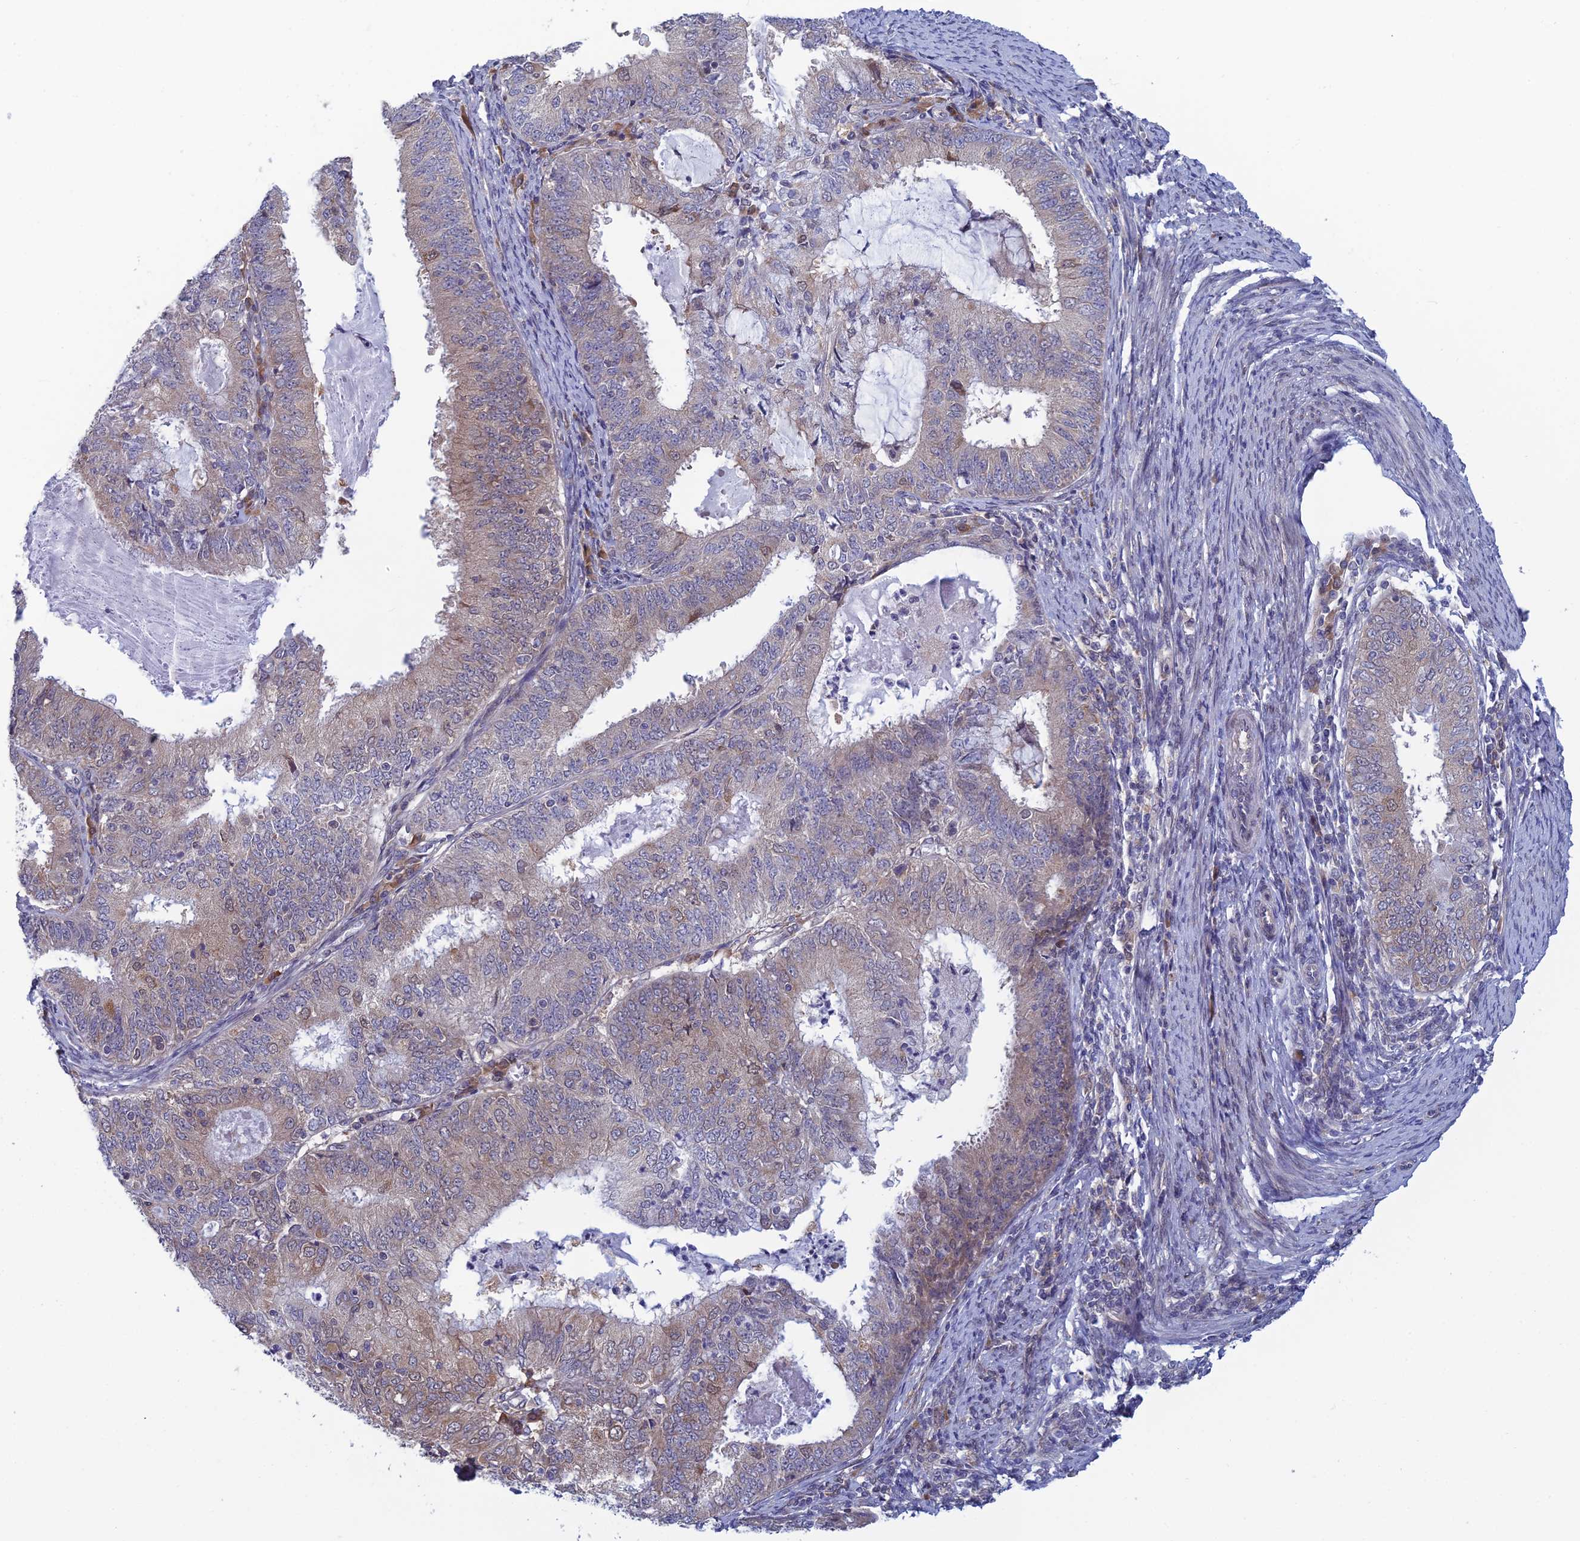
{"staining": {"intensity": "weak", "quantity": "<25%", "location": "cytoplasmic/membranous"}, "tissue": "endometrial cancer", "cell_type": "Tumor cells", "image_type": "cancer", "snomed": [{"axis": "morphology", "description": "Adenocarcinoma, NOS"}, {"axis": "topography", "description": "Endometrium"}], "caption": "A histopathology image of endometrial adenocarcinoma stained for a protein reveals no brown staining in tumor cells. The staining was performed using DAB (3,3'-diaminobenzidine) to visualize the protein expression in brown, while the nuclei were stained in blue with hematoxylin (Magnification: 20x).", "gene": "SRA1", "patient": {"sex": "female", "age": 57}}